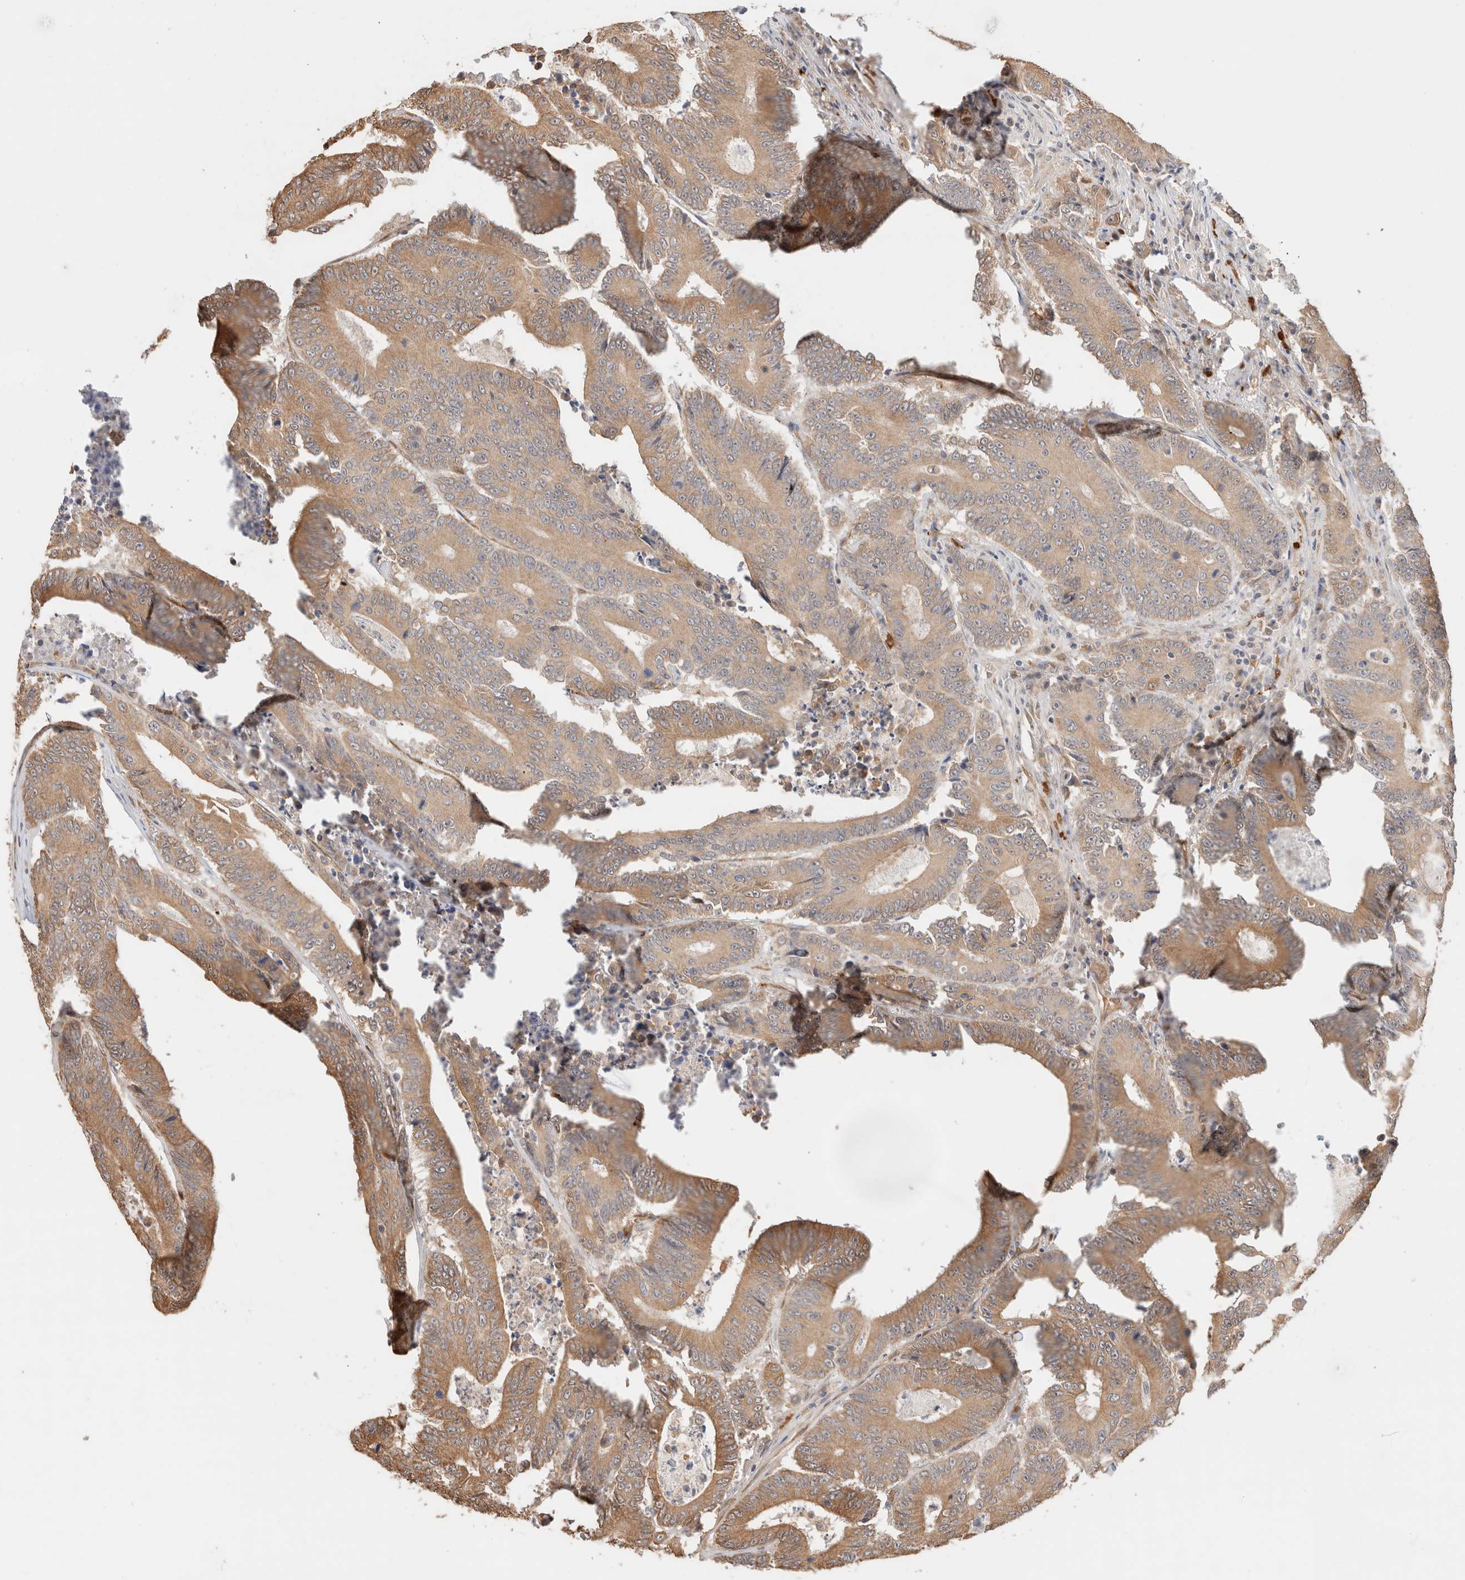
{"staining": {"intensity": "moderate", "quantity": ">75%", "location": "cytoplasmic/membranous"}, "tissue": "colorectal cancer", "cell_type": "Tumor cells", "image_type": "cancer", "snomed": [{"axis": "morphology", "description": "Adenocarcinoma, NOS"}, {"axis": "topography", "description": "Colon"}], "caption": "Moderate cytoplasmic/membranous staining for a protein is appreciated in about >75% of tumor cells of adenocarcinoma (colorectal) using IHC.", "gene": "CA13", "patient": {"sex": "male", "age": 83}}